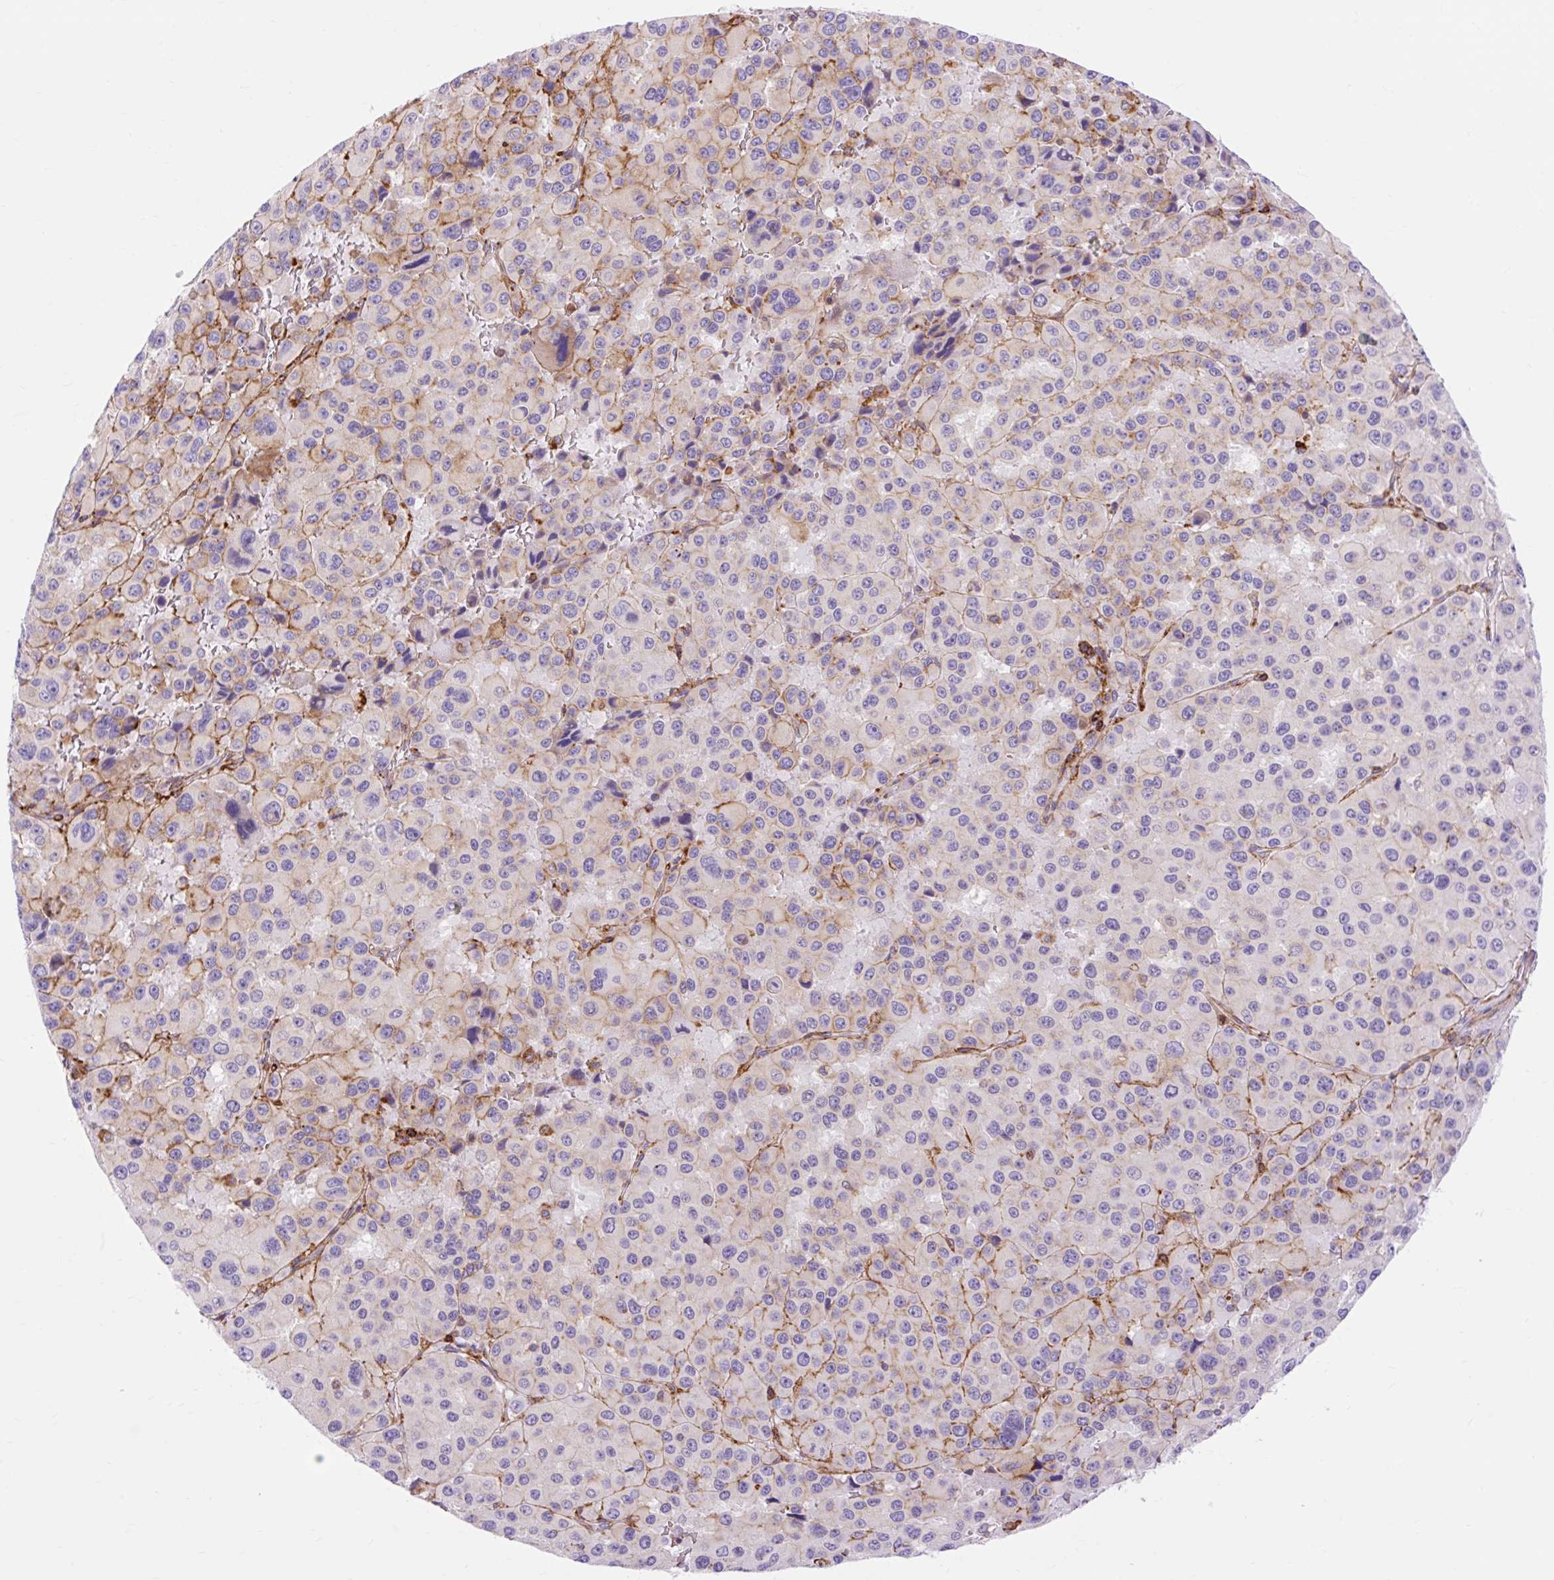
{"staining": {"intensity": "moderate", "quantity": "<25%", "location": "cytoplasmic/membranous"}, "tissue": "melanoma", "cell_type": "Tumor cells", "image_type": "cancer", "snomed": [{"axis": "morphology", "description": "Malignant melanoma, Metastatic site"}, {"axis": "topography", "description": "Lymph node"}], "caption": "This is an image of immunohistochemistry staining of melanoma, which shows moderate expression in the cytoplasmic/membranous of tumor cells.", "gene": "CORO7-PAM16", "patient": {"sex": "female", "age": 65}}